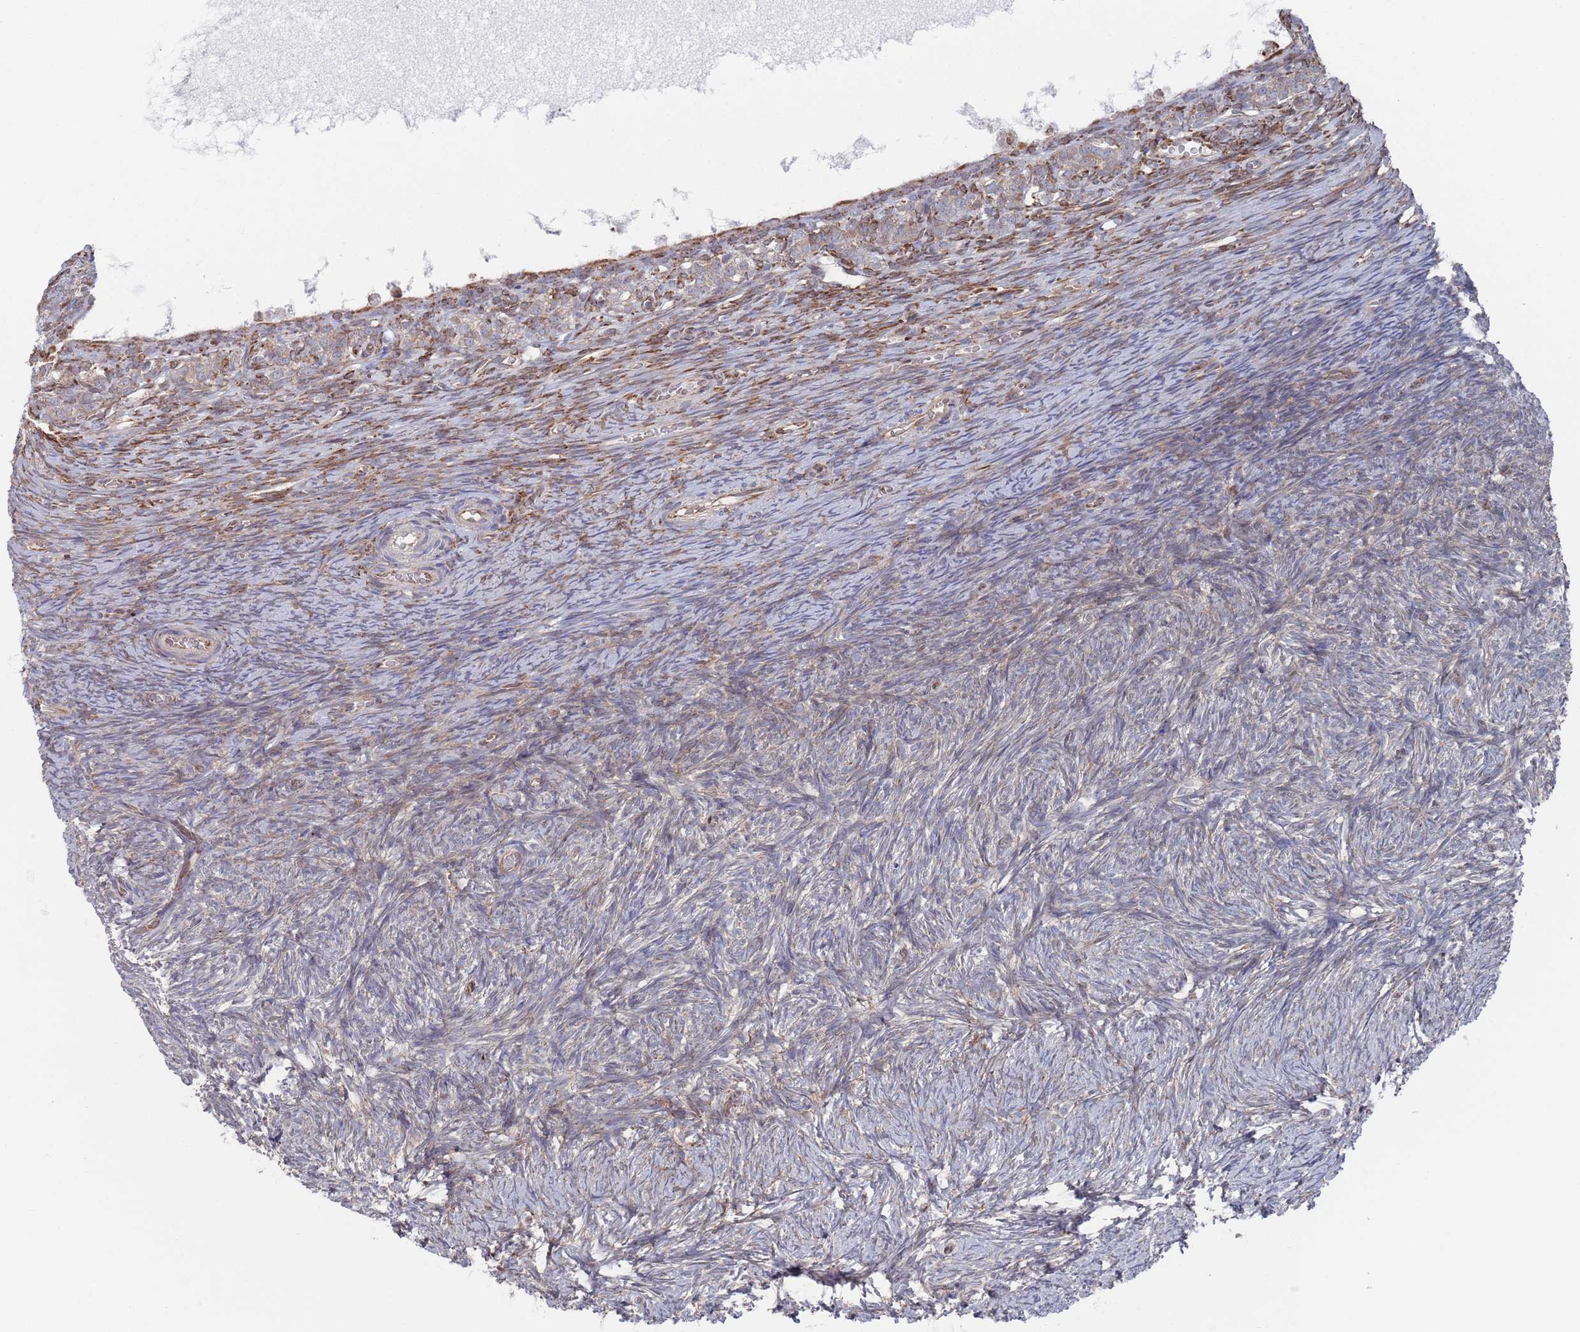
{"staining": {"intensity": "weak", "quantity": "<25%", "location": "cytoplasmic/membranous"}, "tissue": "ovary", "cell_type": "Ovarian stroma cells", "image_type": "normal", "snomed": [{"axis": "morphology", "description": "Normal tissue, NOS"}, {"axis": "topography", "description": "Ovary"}], "caption": "This is an IHC histopathology image of benign ovary. There is no staining in ovarian stroma cells.", "gene": "CCDC106", "patient": {"sex": "female", "age": 39}}